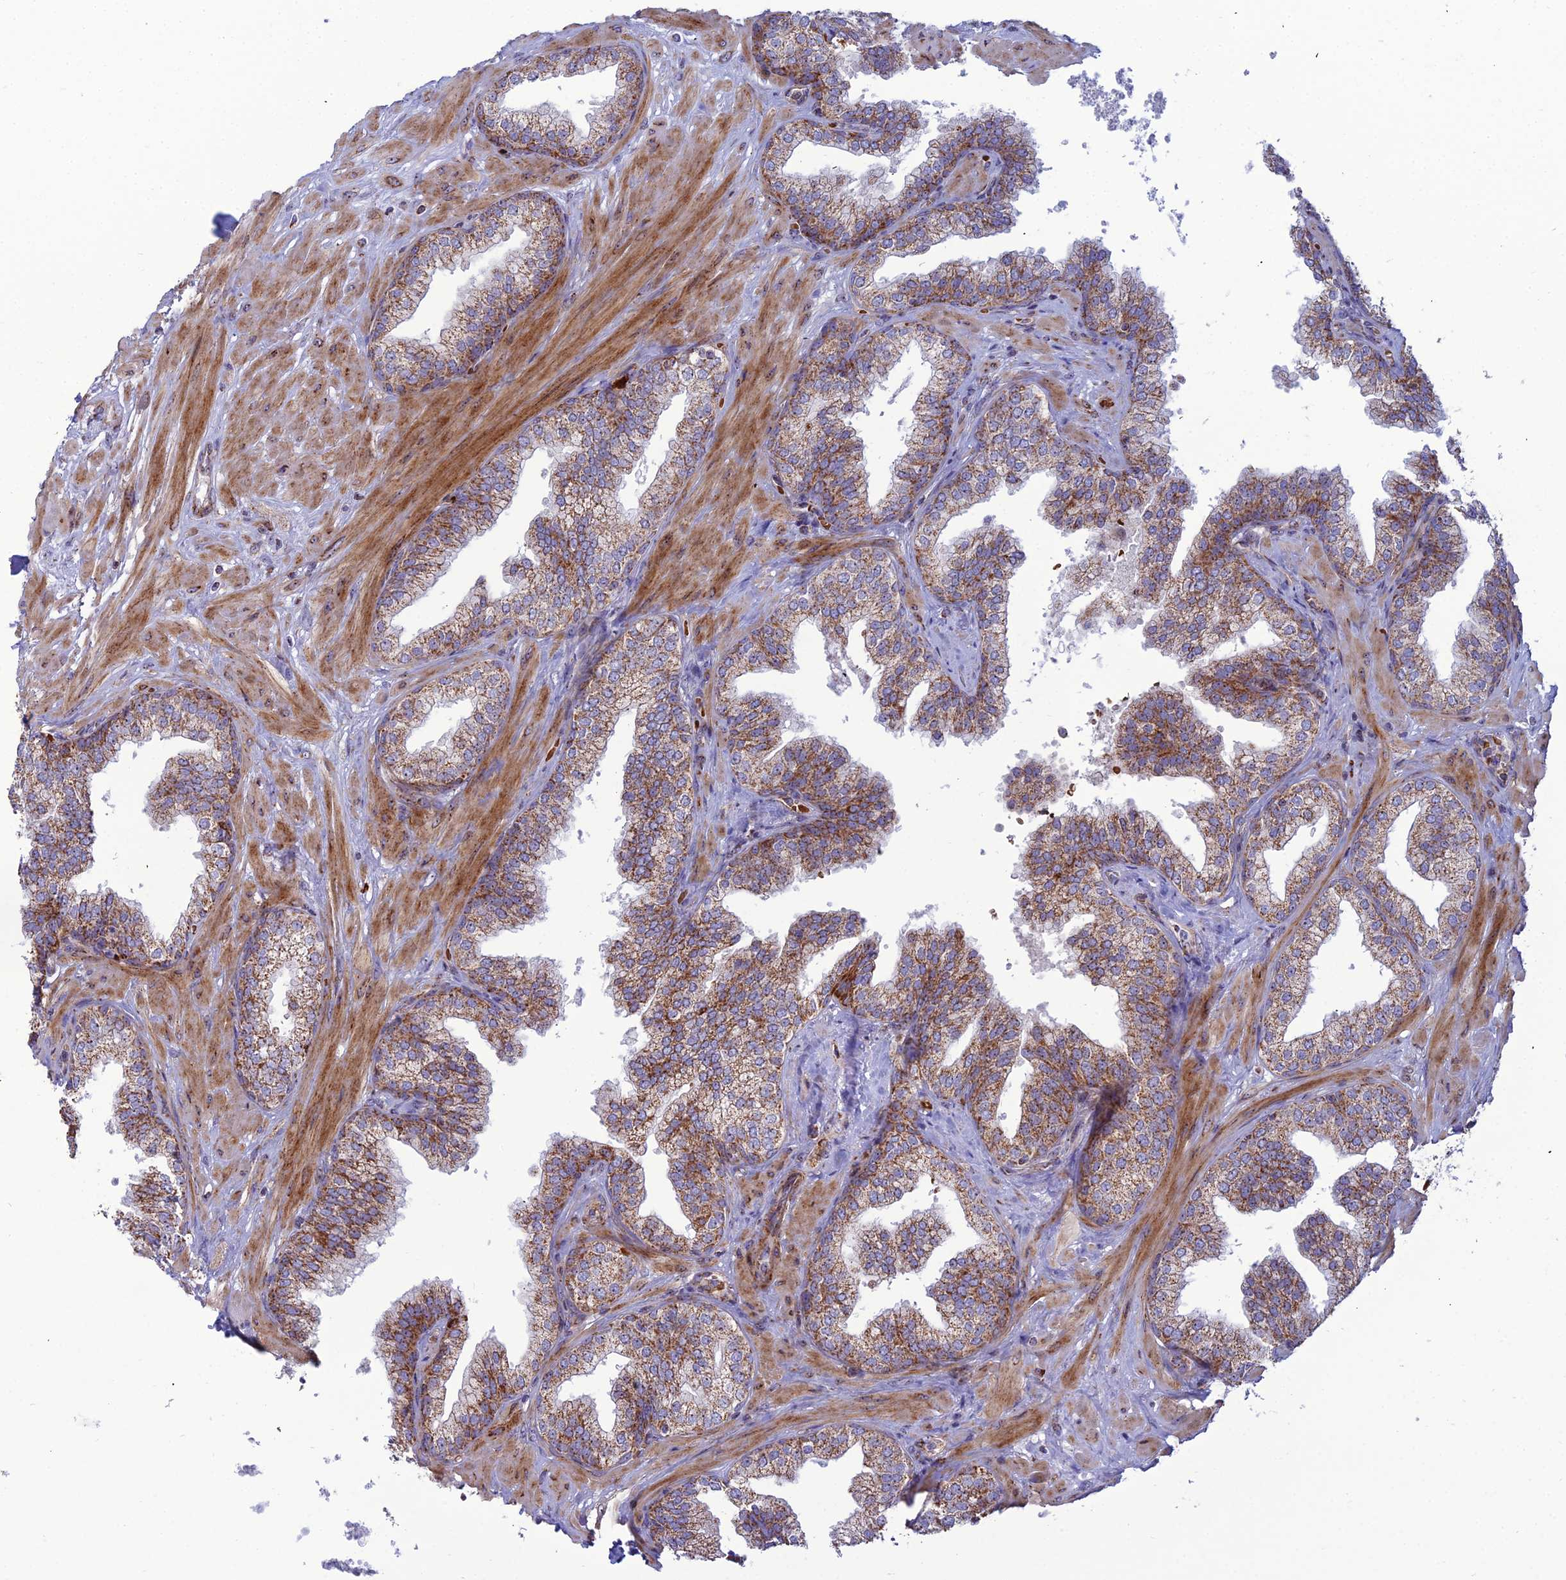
{"staining": {"intensity": "moderate", "quantity": ">75%", "location": "cytoplasmic/membranous"}, "tissue": "prostate", "cell_type": "Glandular cells", "image_type": "normal", "snomed": [{"axis": "morphology", "description": "Normal tissue, NOS"}, {"axis": "topography", "description": "Prostate"}], "caption": "An IHC micrograph of benign tissue is shown. Protein staining in brown highlights moderate cytoplasmic/membranous positivity in prostate within glandular cells. The protein is stained brown, and the nuclei are stained in blue (DAB IHC with brightfield microscopy, high magnification).", "gene": "SLC35F4", "patient": {"sex": "male", "age": 60}}